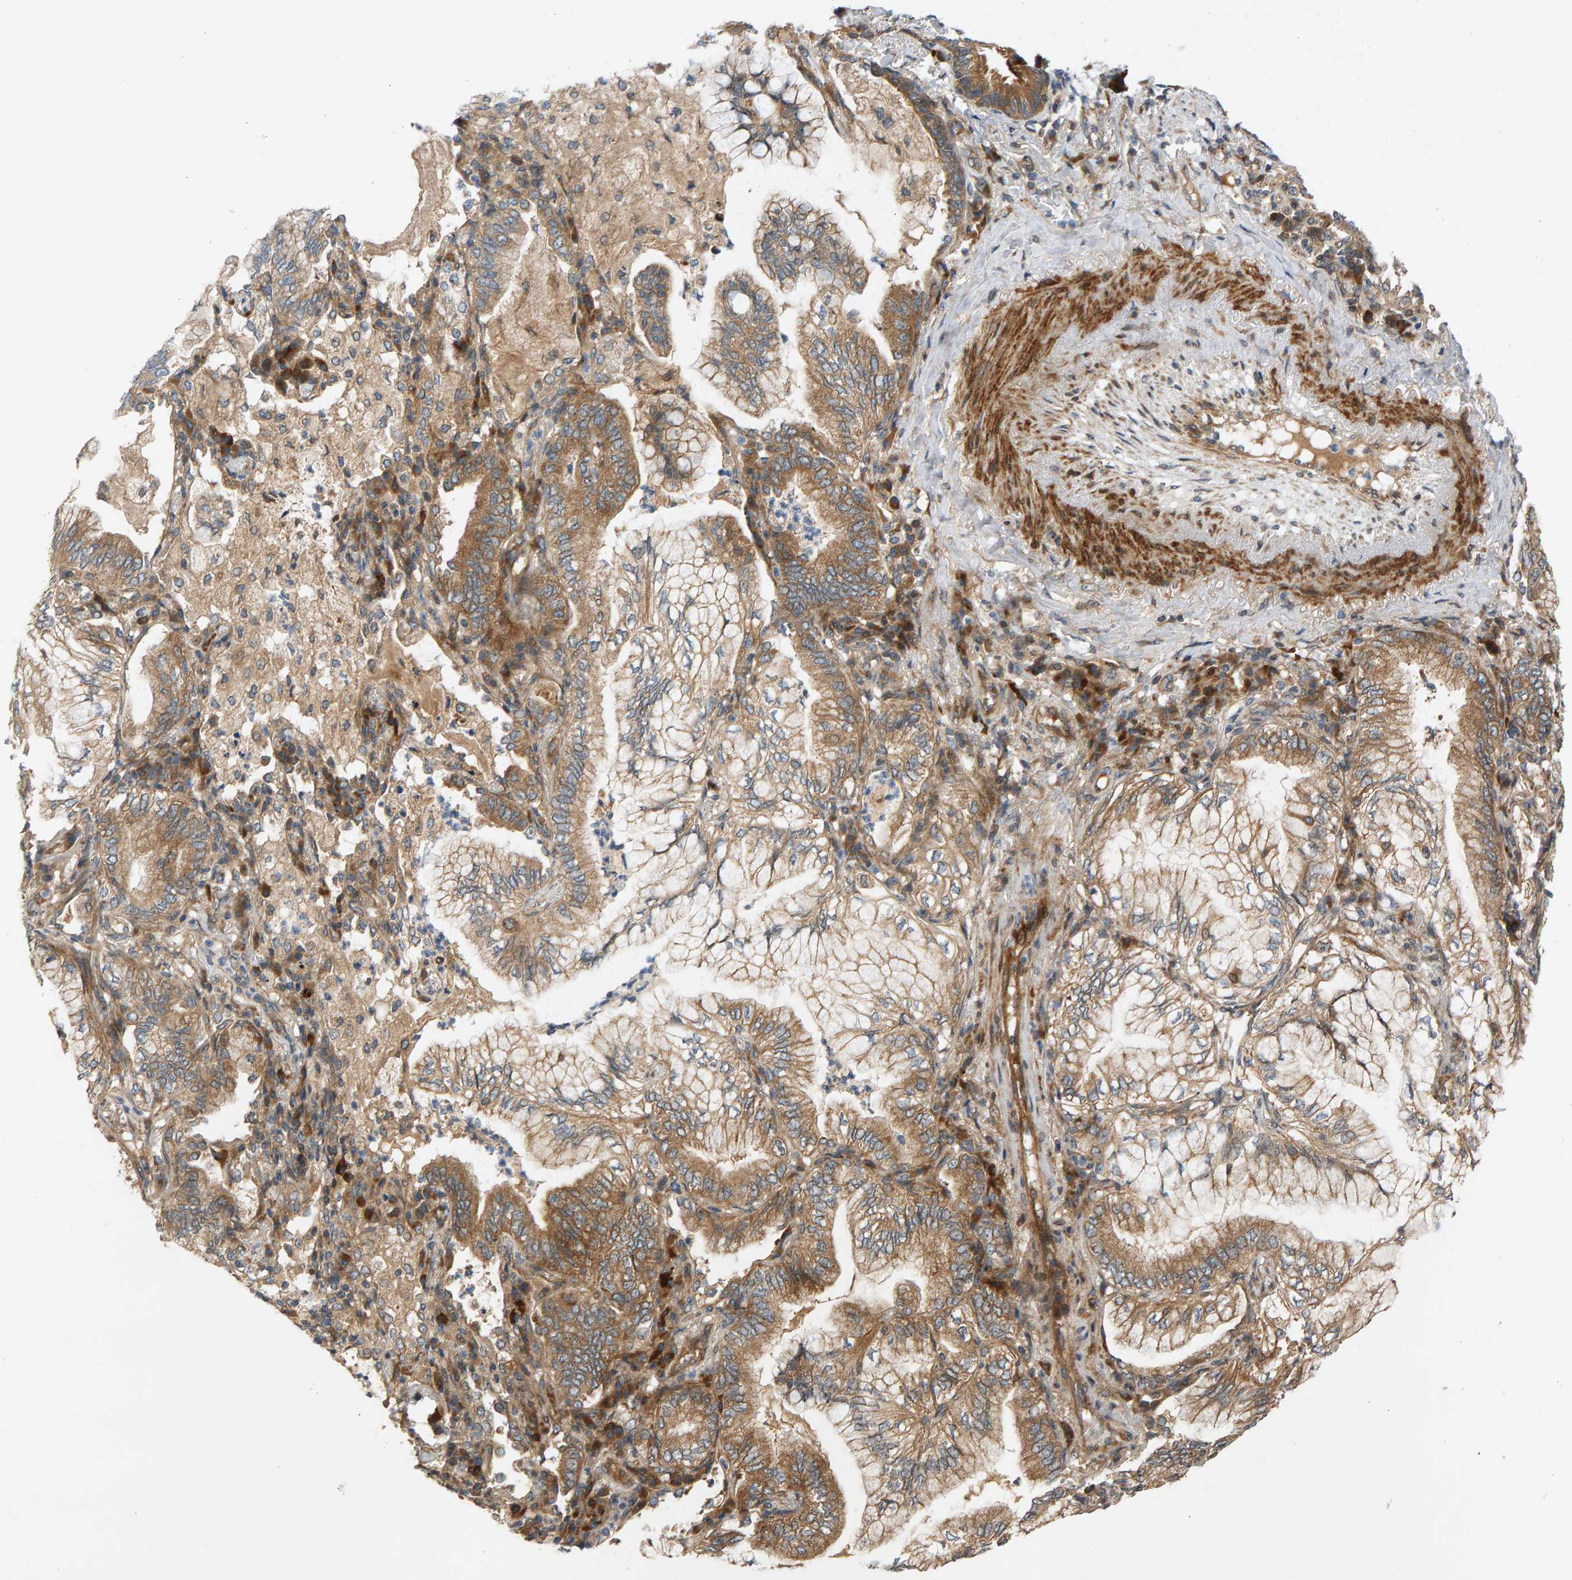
{"staining": {"intensity": "moderate", "quantity": ">75%", "location": "cytoplasmic/membranous"}, "tissue": "lung cancer", "cell_type": "Tumor cells", "image_type": "cancer", "snomed": [{"axis": "morphology", "description": "Adenocarcinoma, NOS"}, {"axis": "topography", "description": "Lung"}], "caption": "IHC photomicrograph of human lung cancer (adenocarcinoma) stained for a protein (brown), which demonstrates medium levels of moderate cytoplasmic/membranous staining in about >75% of tumor cells.", "gene": "BAHCC1", "patient": {"sex": "female", "age": 70}}